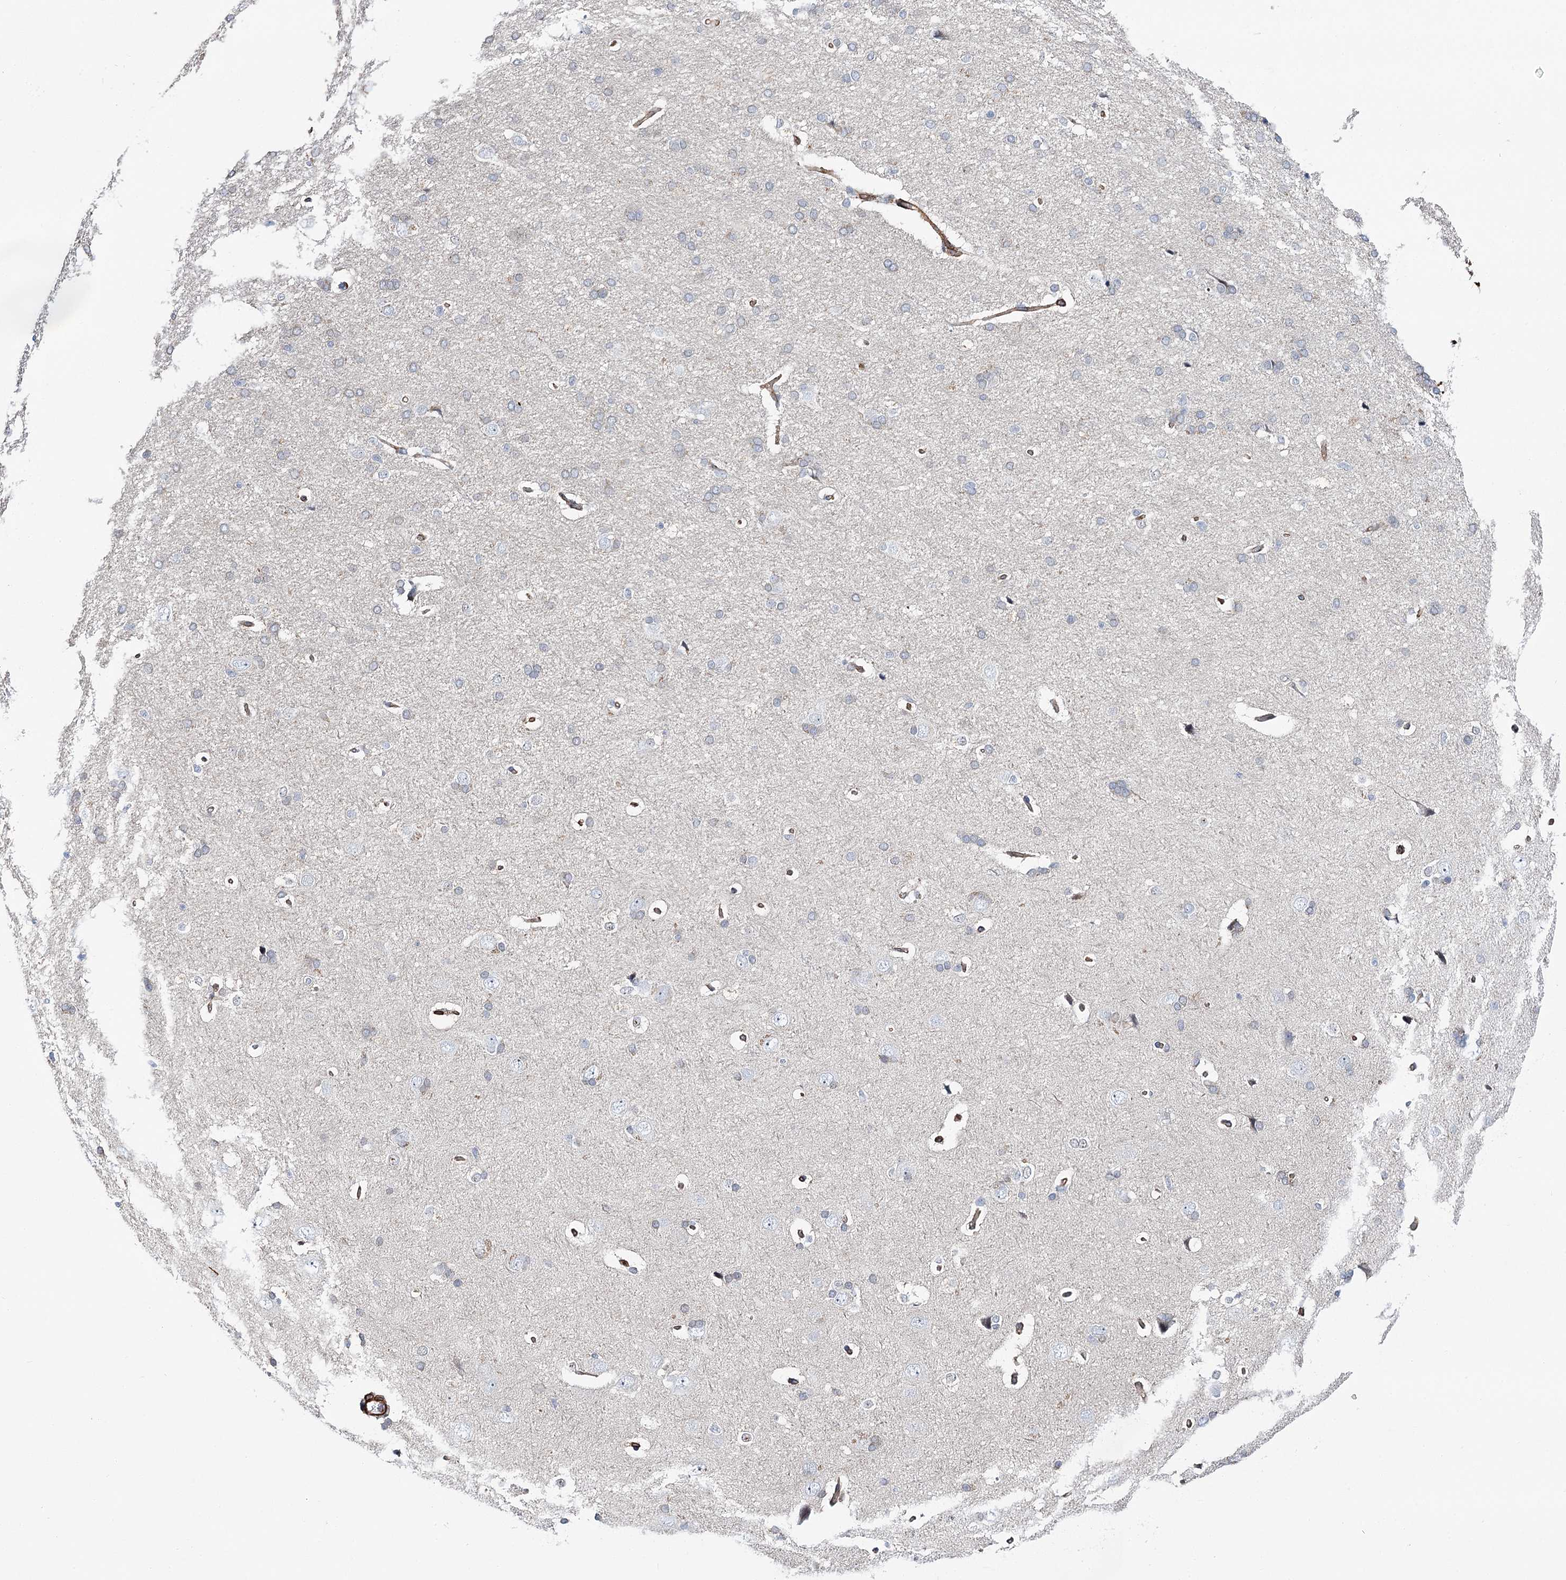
{"staining": {"intensity": "moderate", "quantity": "25%-75%", "location": "cytoplasmic/membranous"}, "tissue": "cerebral cortex", "cell_type": "Endothelial cells", "image_type": "normal", "snomed": [{"axis": "morphology", "description": "Normal tissue, NOS"}, {"axis": "topography", "description": "Cerebral cortex"}], "caption": "A medium amount of moderate cytoplasmic/membranous positivity is identified in about 25%-75% of endothelial cells in normal cerebral cortex.", "gene": "WASHC3", "patient": {"sex": "male", "age": 62}}